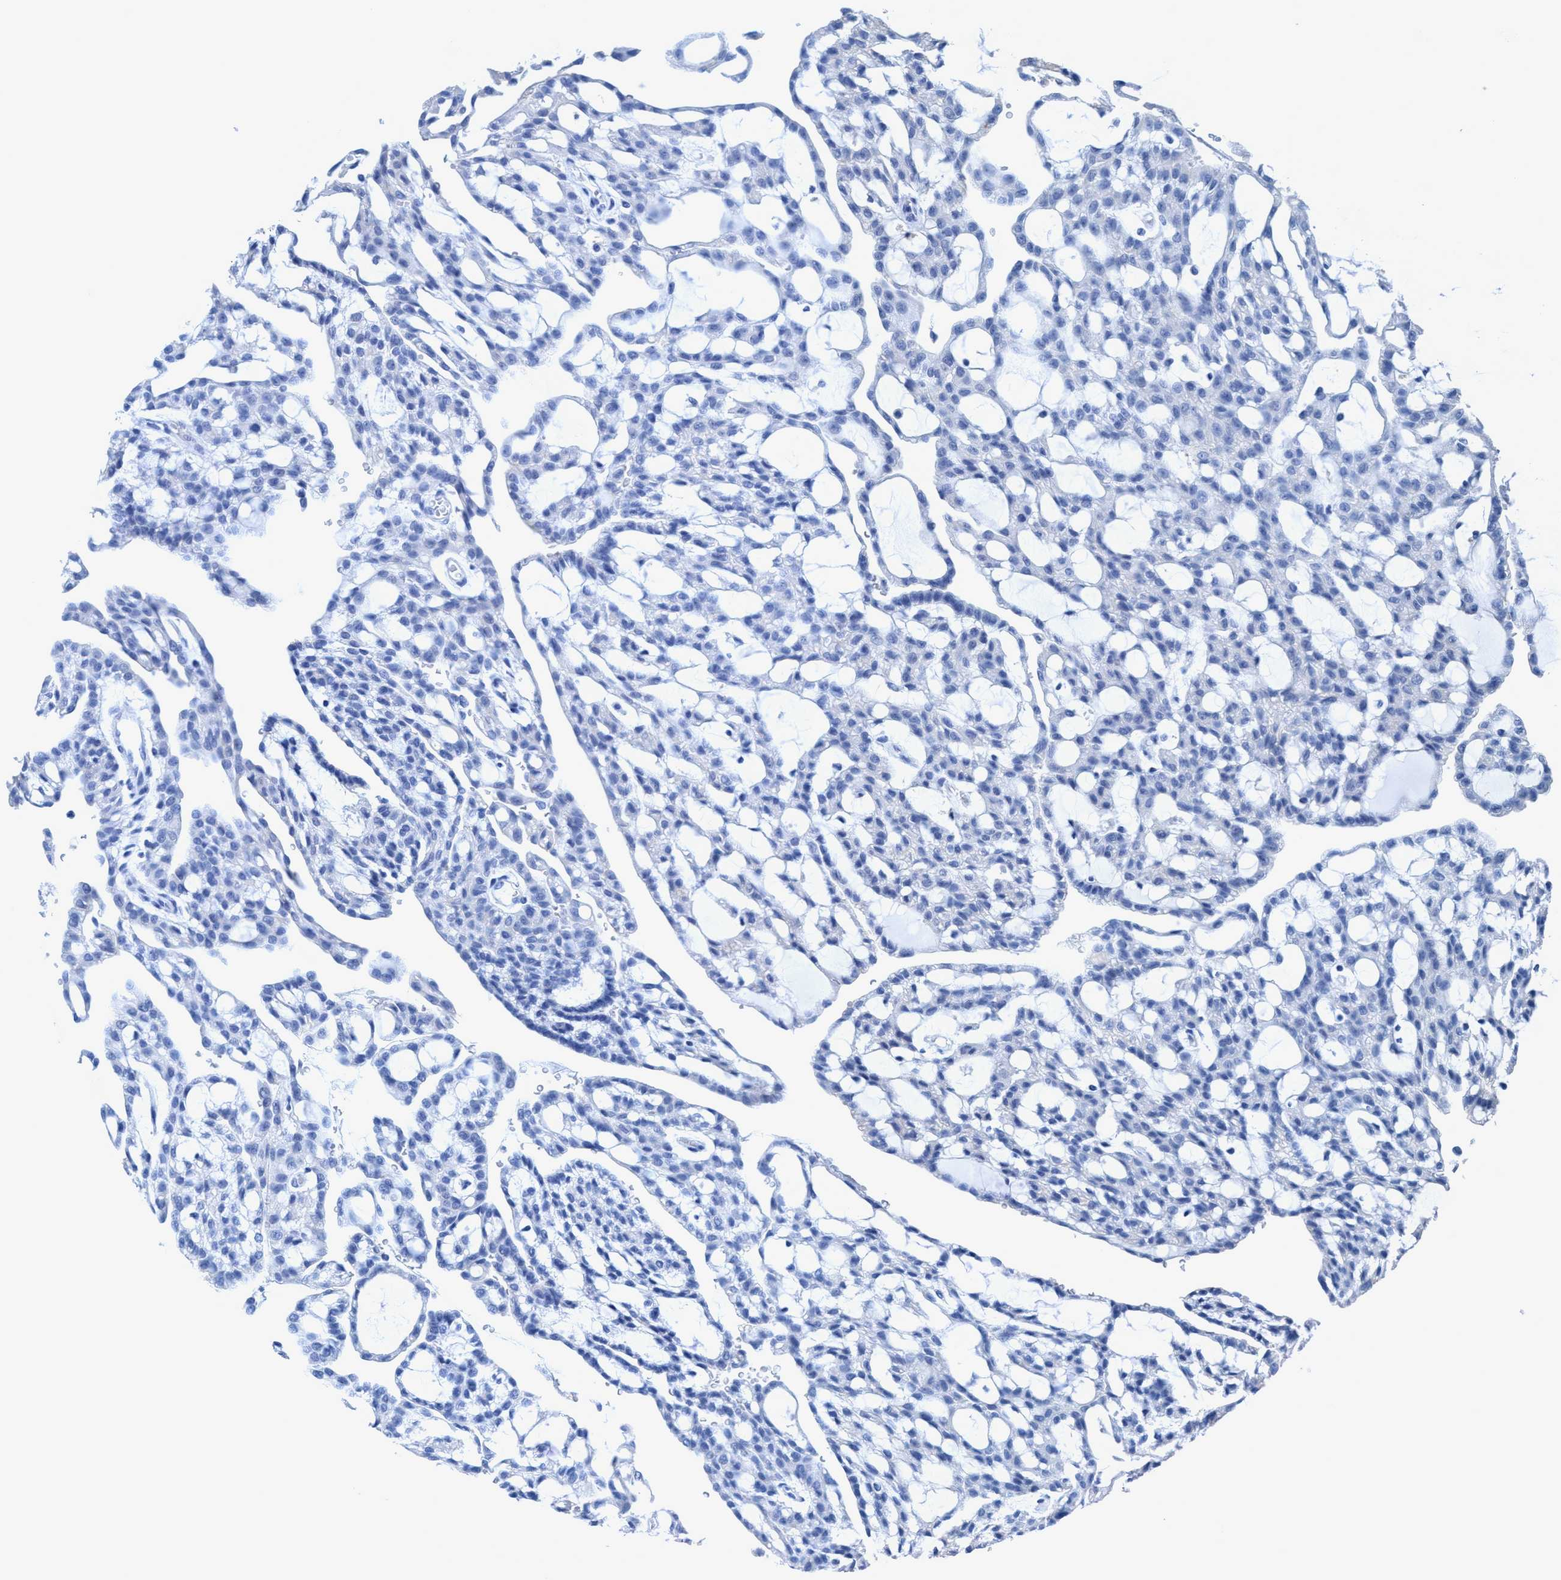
{"staining": {"intensity": "negative", "quantity": "none", "location": "none"}, "tissue": "renal cancer", "cell_type": "Tumor cells", "image_type": "cancer", "snomed": [{"axis": "morphology", "description": "Adenocarcinoma, NOS"}, {"axis": "topography", "description": "Kidney"}], "caption": "High magnification brightfield microscopy of renal cancer stained with DAB (brown) and counterstained with hematoxylin (blue): tumor cells show no significant positivity.", "gene": "DNAI1", "patient": {"sex": "male", "age": 63}}